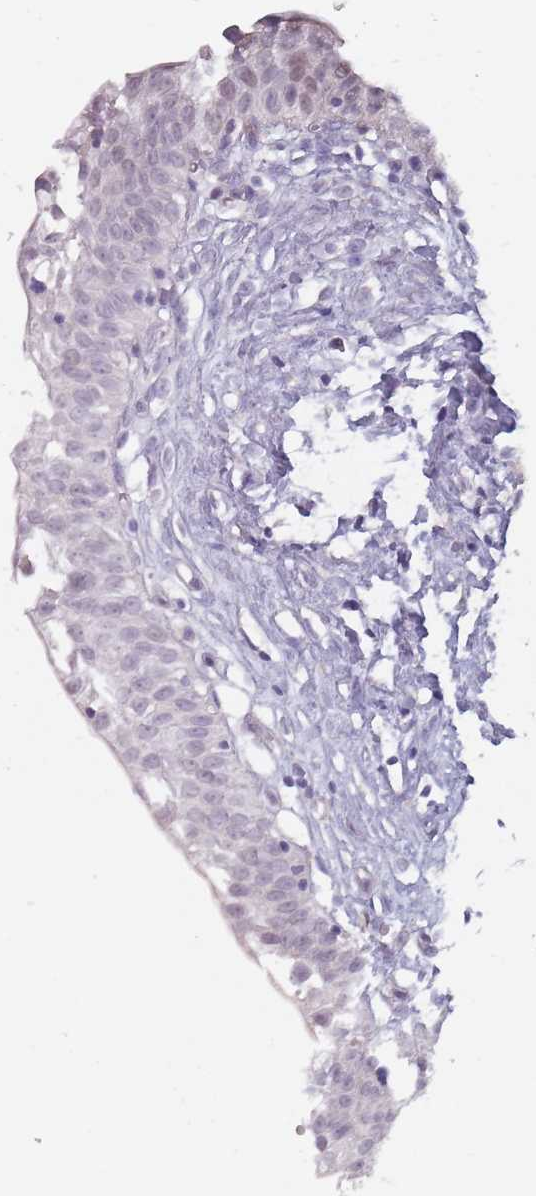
{"staining": {"intensity": "weak", "quantity": "<25%", "location": "nuclear"}, "tissue": "urinary bladder", "cell_type": "Urothelial cells", "image_type": "normal", "snomed": [{"axis": "morphology", "description": "Normal tissue, NOS"}, {"axis": "topography", "description": "Urinary bladder"}], "caption": "High magnification brightfield microscopy of normal urinary bladder stained with DAB (3,3'-diaminobenzidine) (brown) and counterstained with hematoxylin (blue): urothelial cells show no significant positivity.", "gene": "DXO", "patient": {"sex": "male", "age": 51}}